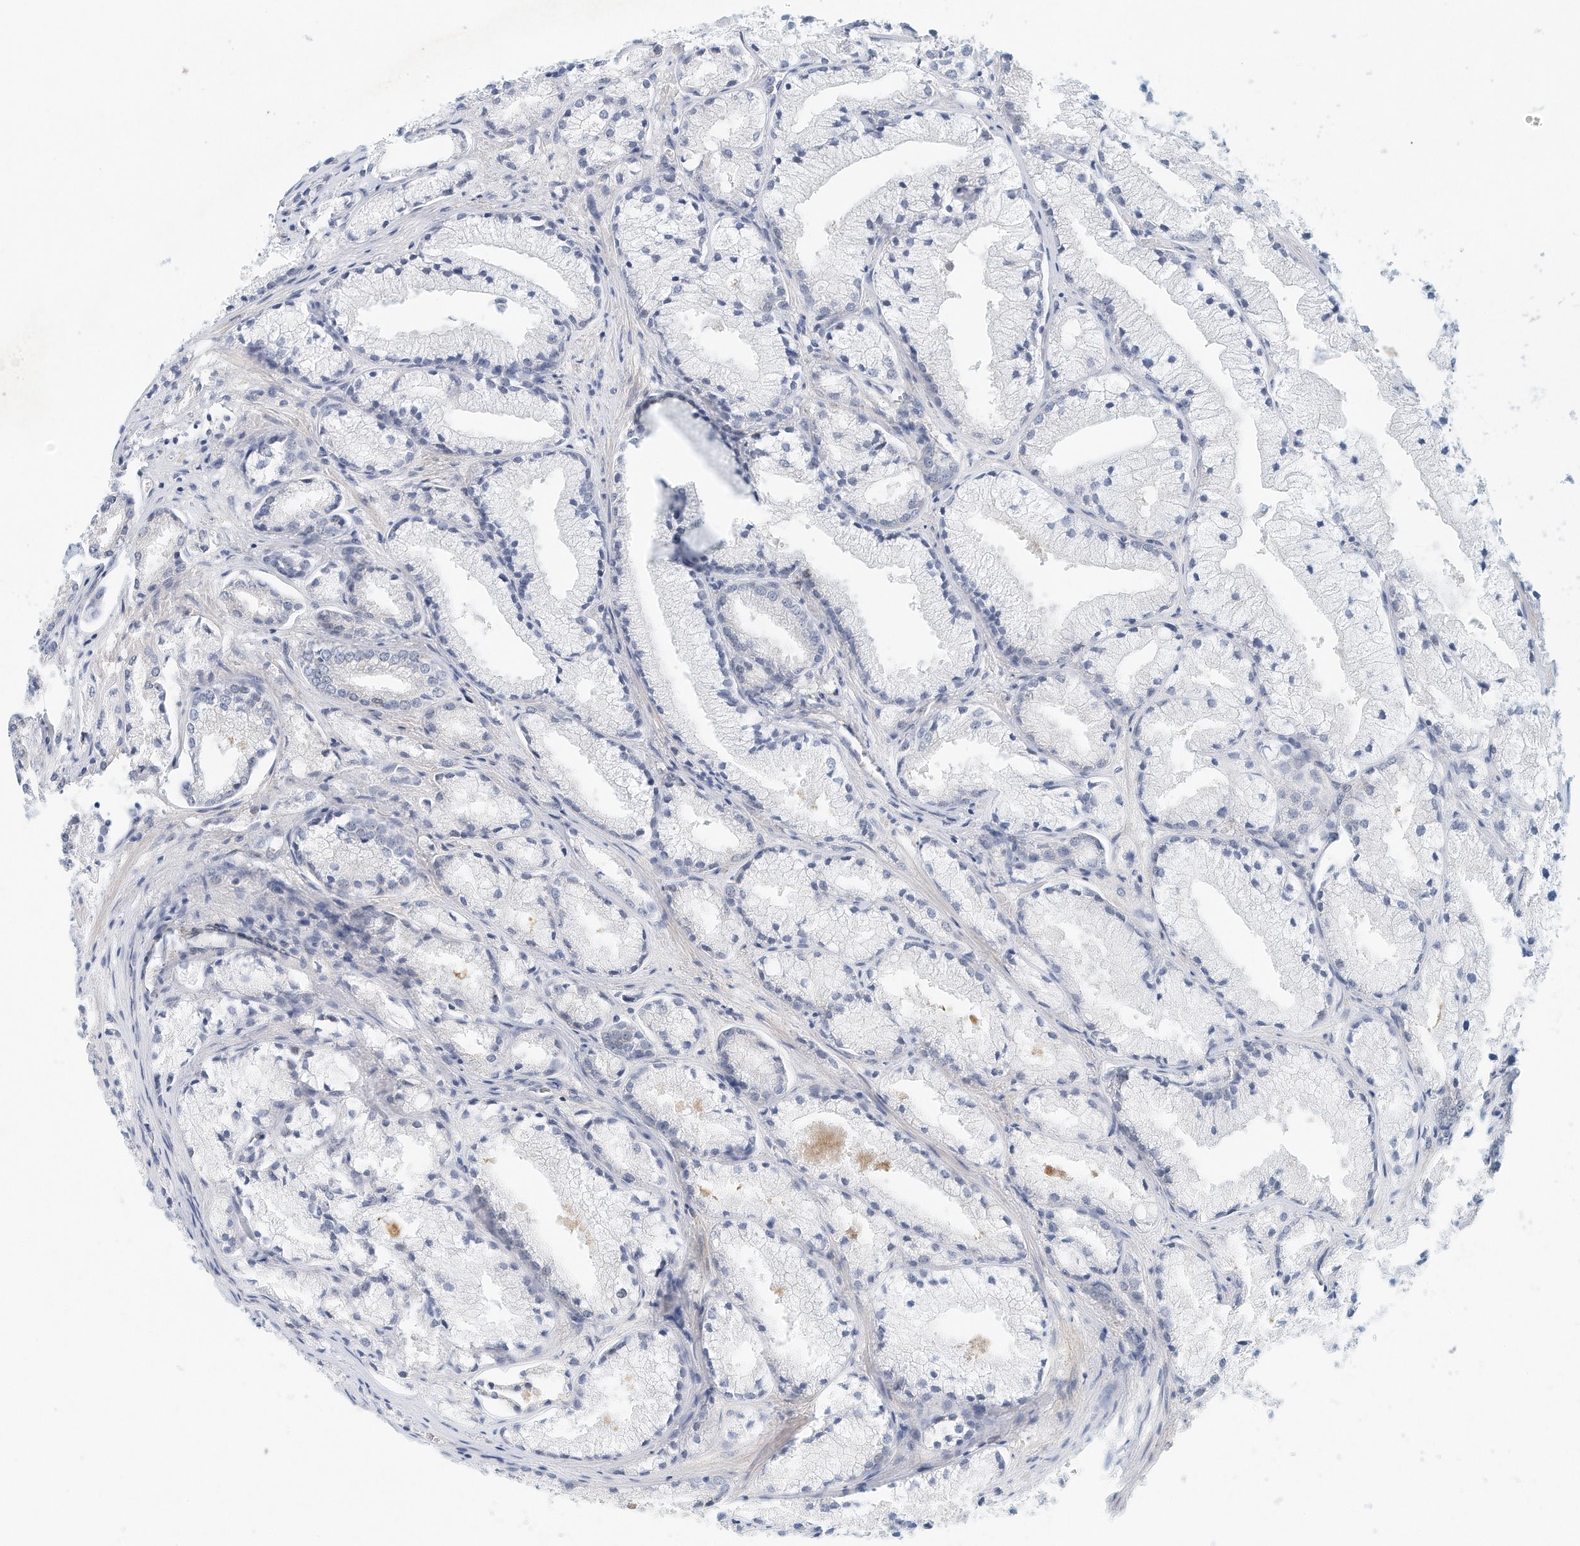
{"staining": {"intensity": "negative", "quantity": "none", "location": "none"}, "tissue": "prostate cancer", "cell_type": "Tumor cells", "image_type": "cancer", "snomed": [{"axis": "morphology", "description": "Adenocarcinoma, High grade"}, {"axis": "topography", "description": "Prostate"}], "caption": "Immunohistochemical staining of human adenocarcinoma (high-grade) (prostate) shows no significant staining in tumor cells.", "gene": "ARHGAP28", "patient": {"sex": "male", "age": 50}}